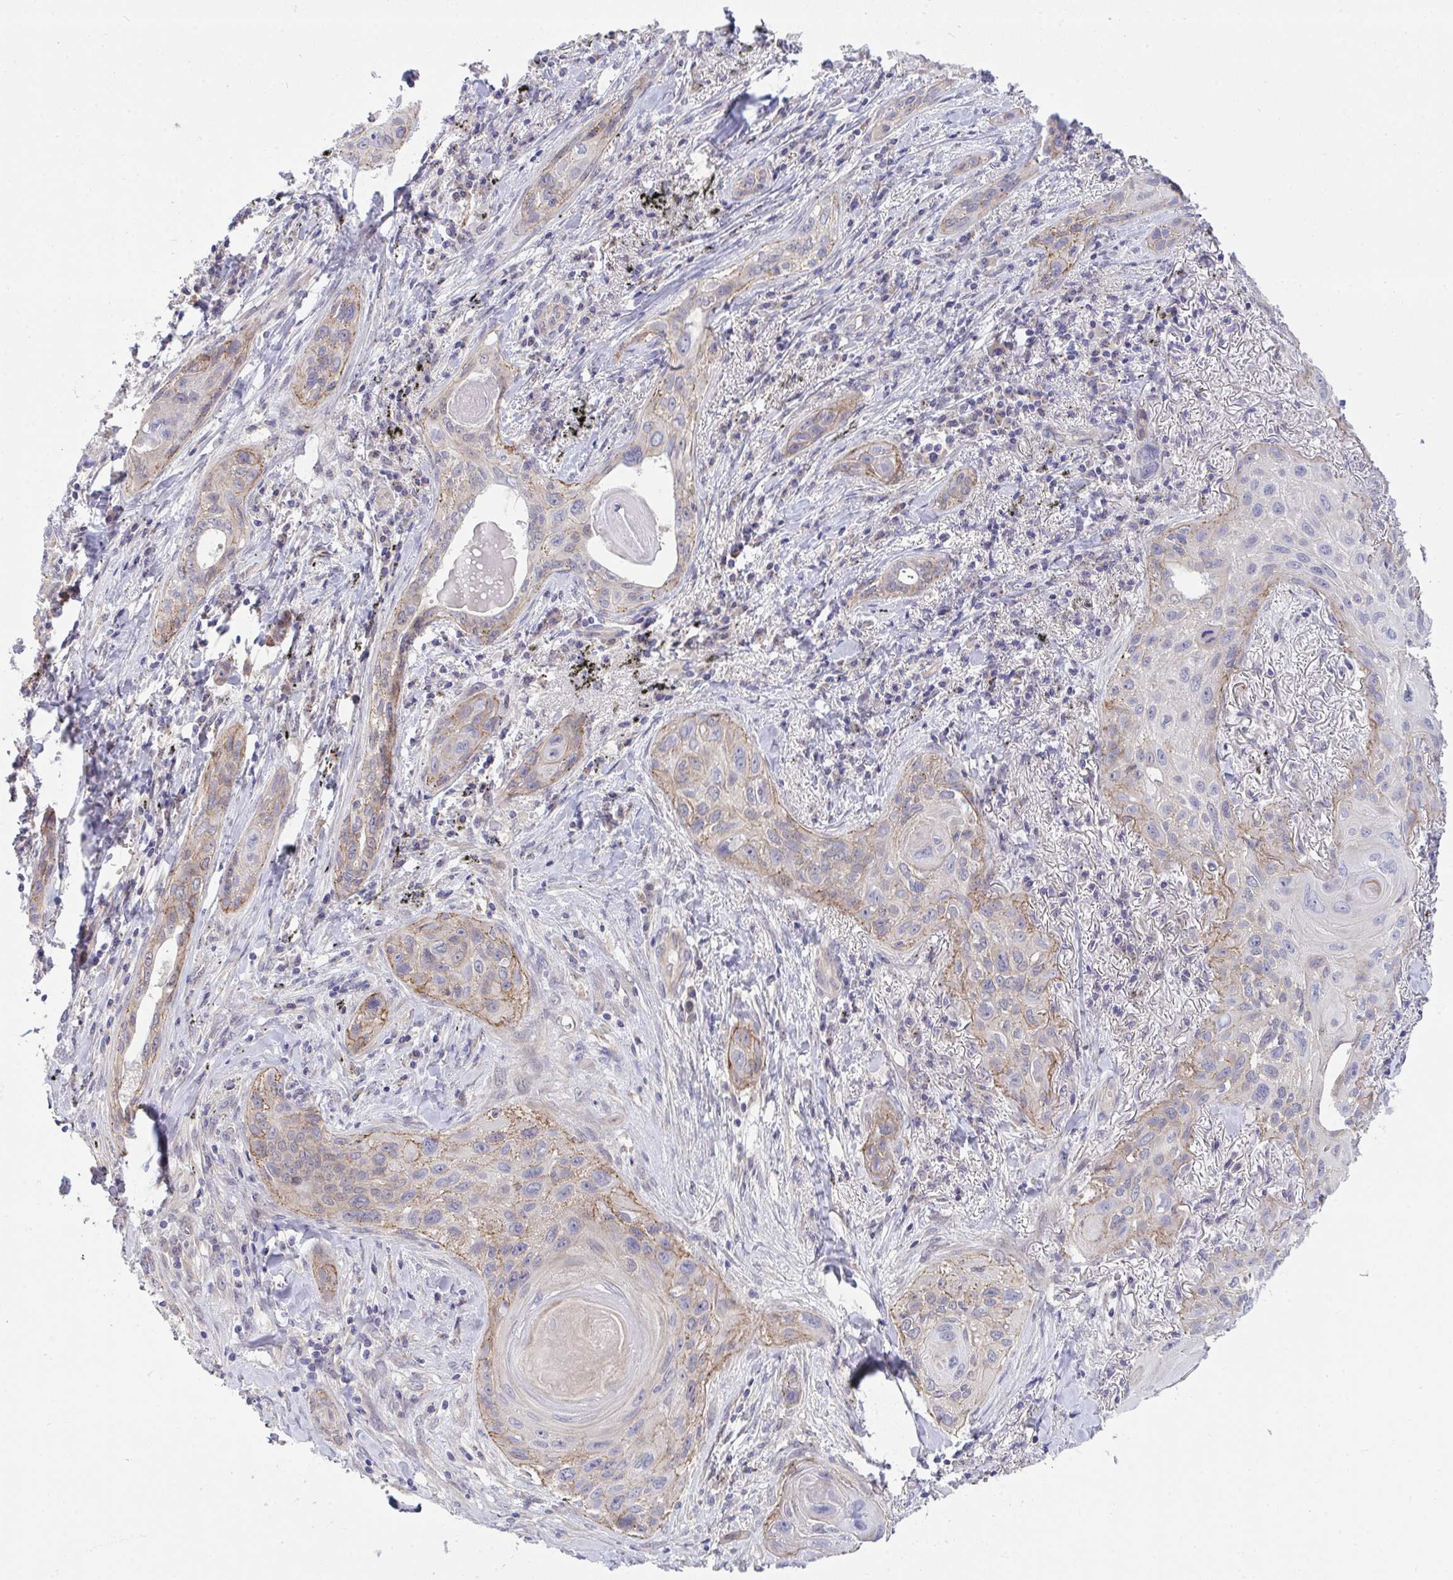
{"staining": {"intensity": "moderate", "quantity": "<25%", "location": "cytoplasmic/membranous"}, "tissue": "lung cancer", "cell_type": "Tumor cells", "image_type": "cancer", "snomed": [{"axis": "morphology", "description": "Squamous cell carcinoma, NOS"}, {"axis": "topography", "description": "Lung"}], "caption": "Immunohistochemistry image of lung squamous cell carcinoma stained for a protein (brown), which exhibits low levels of moderate cytoplasmic/membranous staining in approximately <25% of tumor cells.", "gene": "HOXD12", "patient": {"sex": "male", "age": 79}}